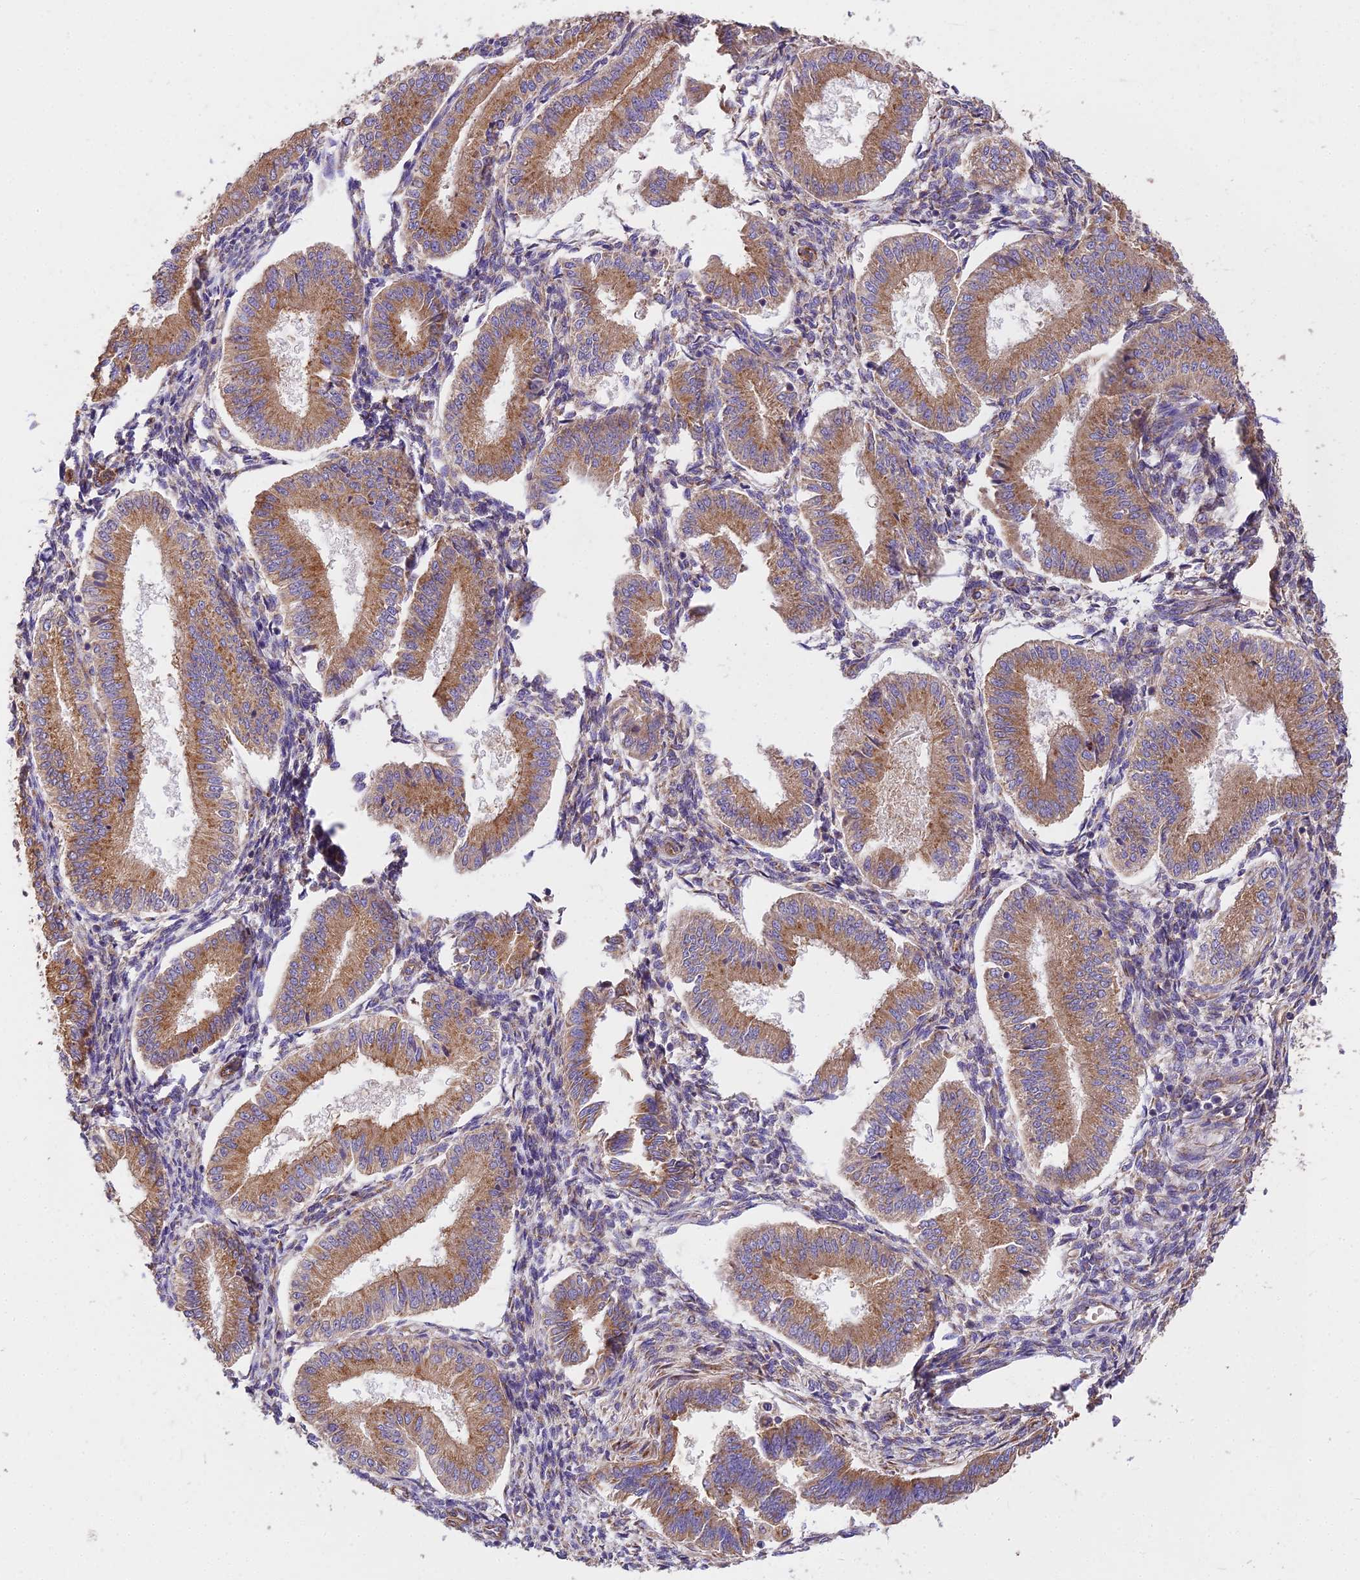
{"staining": {"intensity": "moderate", "quantity": "25%-75%", "location": "cytoplasmic/membranous"}, "tissue": "endometrium", "cell_type": "Cells in endometrial stroma", "image_type": "normal", "snomed": [{"axis": "morphology", "description": "Normal tissue, NOS"}, {"axis": "topography", "description": "Endometrium"}], "caption": "Cells in endometrial stroma demonstrate medium levels of moderate cytoplasmic/membranous staining in approximately 25%-75% of cells in unremarkable human endometrium.", "gene": "DCTN3", "patient": {"sex": "female", "age": 39}}